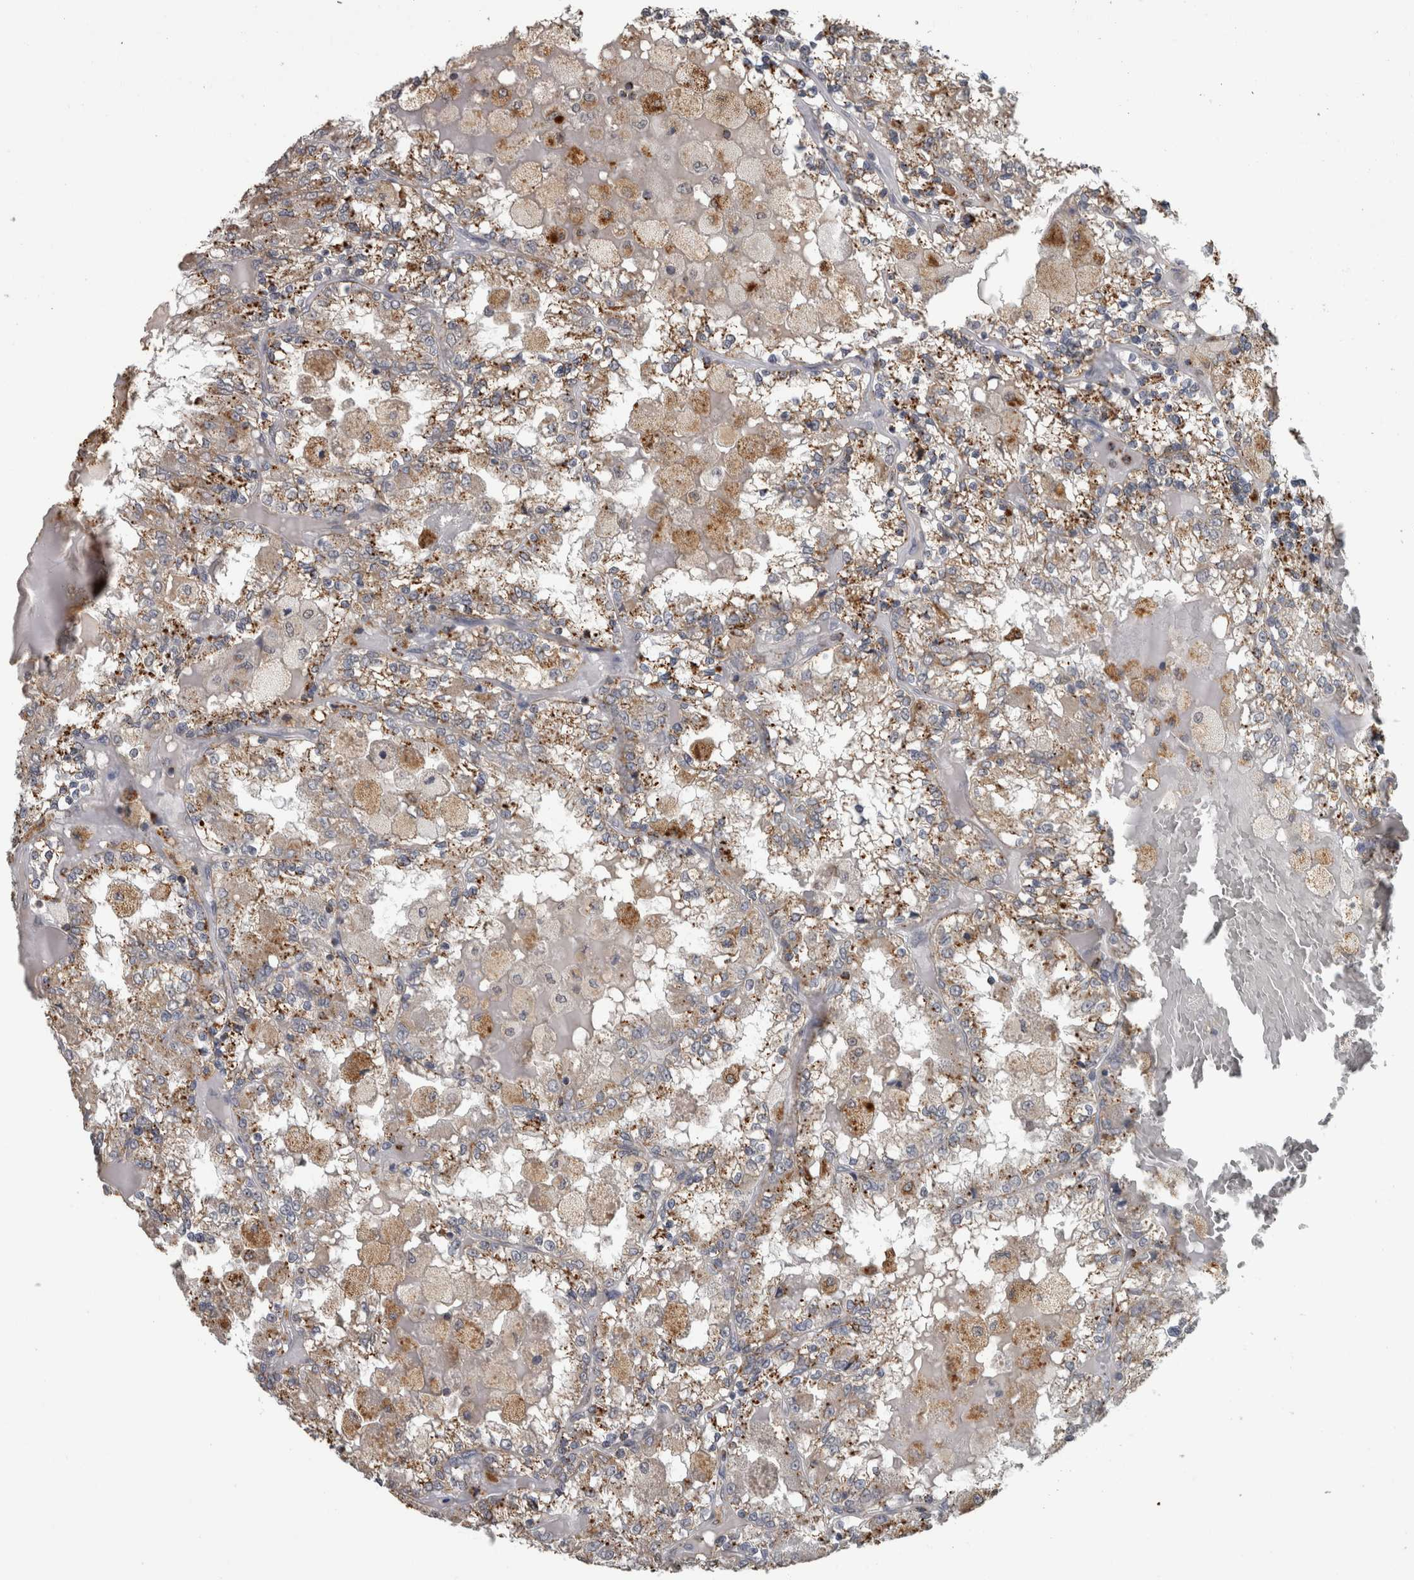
{"staining": {"intensity": "moderate", "quantity": ">75%", "location": "cytoplasmic/membranous"}, "tissue": "renal cancer", "cell_type": "Tumor cells", "image_type": "cancer", "snomed": [{"axis": "morphology", "description": "Adenocarcinoma, NOS"}, {"axis": "topography", "description": "Kidney"}], "caption": "About >75% of tumor cells in human renal cancer show moderate cytoplasmic/membranous protein positivity as visualized by brown immunohistochemical staining.", "gene": "NAAA", "patient": {"sex": "female", "age": 56}}